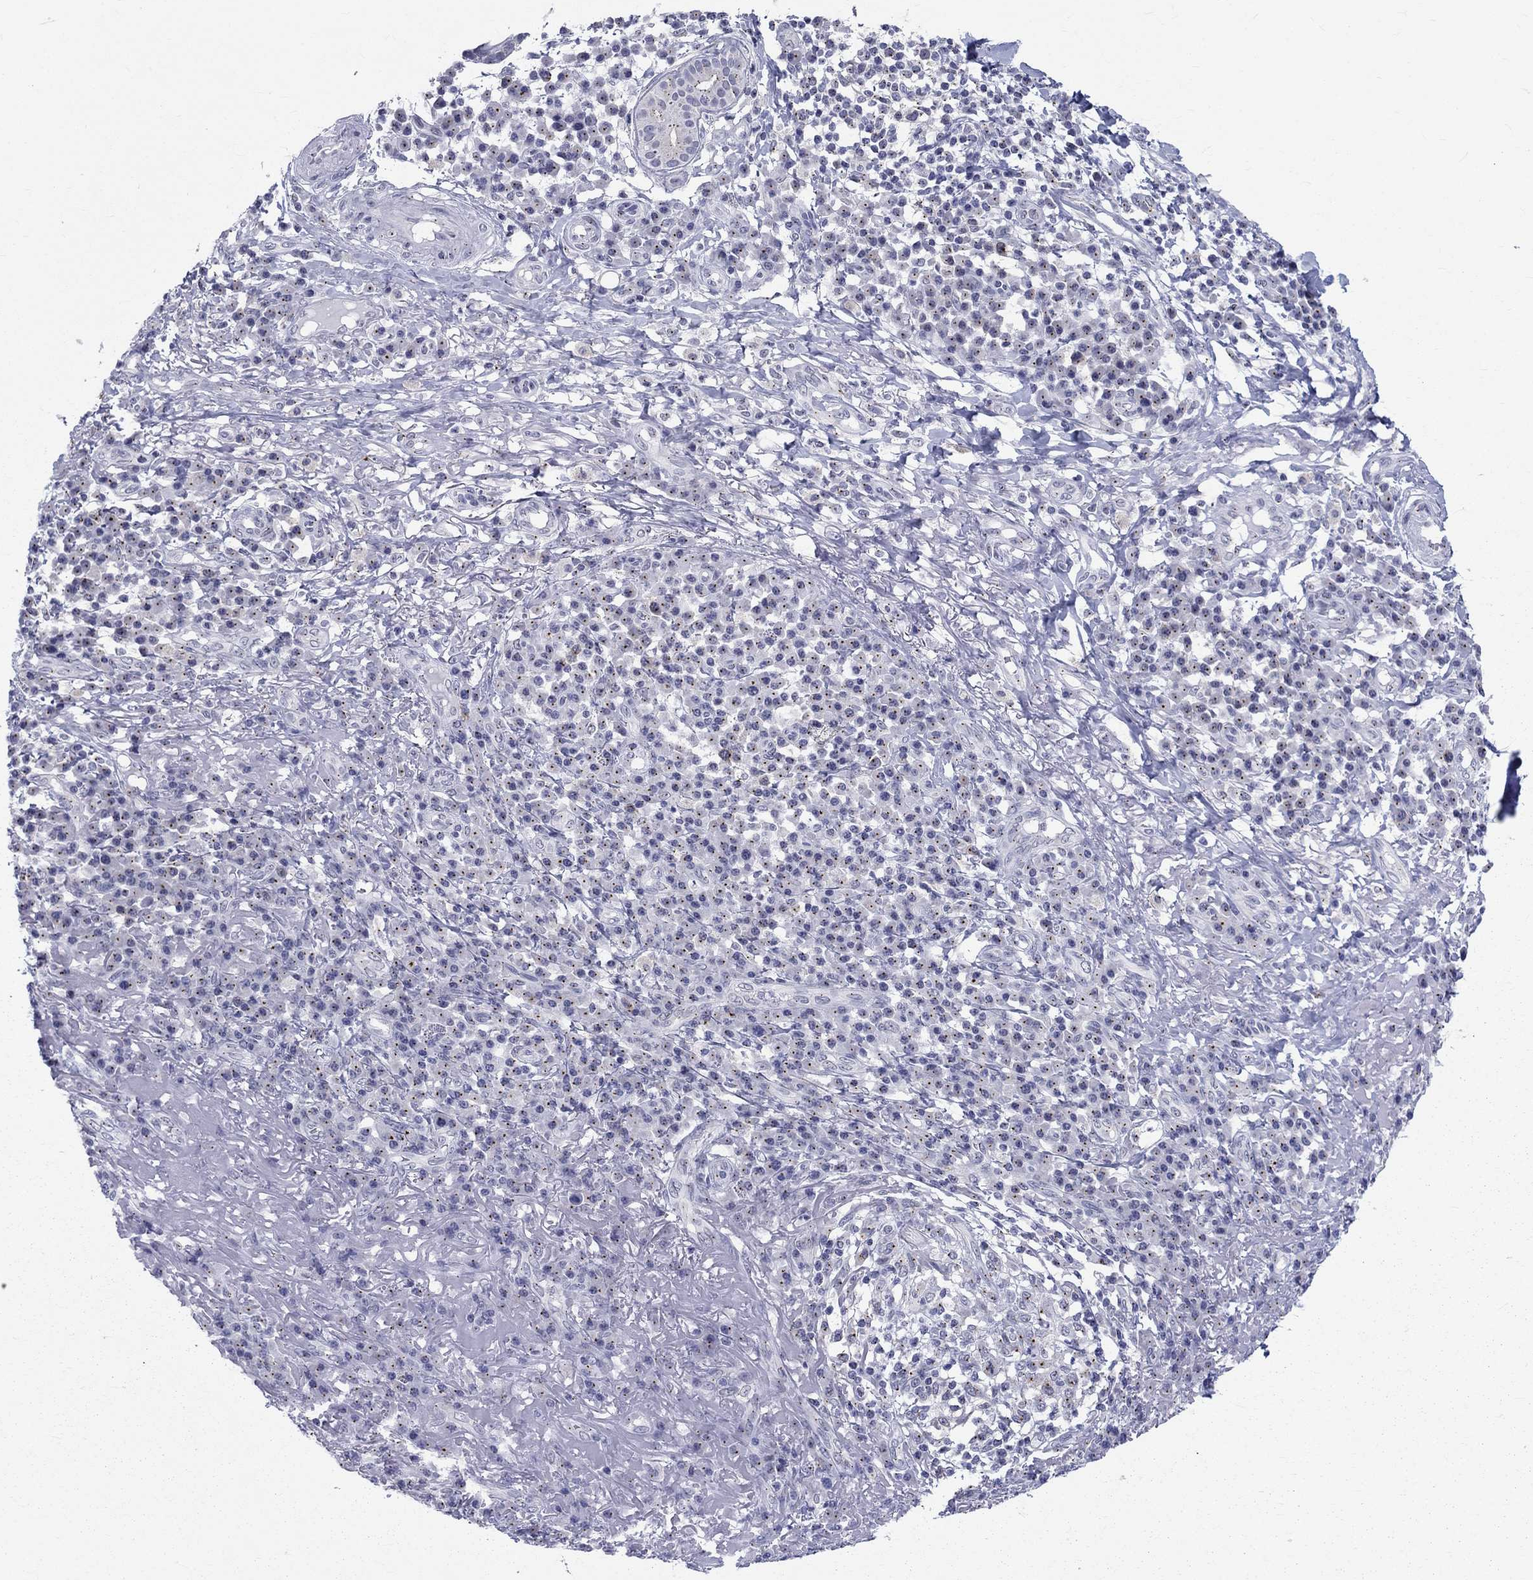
{"staining": {"intensity": "moderate", "quantity": "25%-75%", "location": "cytoplasmic/membranous"}, "tissue": "skin cancer", "cell_type": "Tumor cells", "image_type": "cancer", "snomed": [{"axis": "morphology", "description": "Squamous cell carcinoma, NOS"}, {"axis": "topography", "description": "Skin"}], "caption": "Moderate cytoplasmic/membranous protein expression is seen in approximately 25%-75% of tumor cells in skin squamous cell carcinoma.", "gene": "CEP43", "patient": {"sex": "male", "age": 92}}